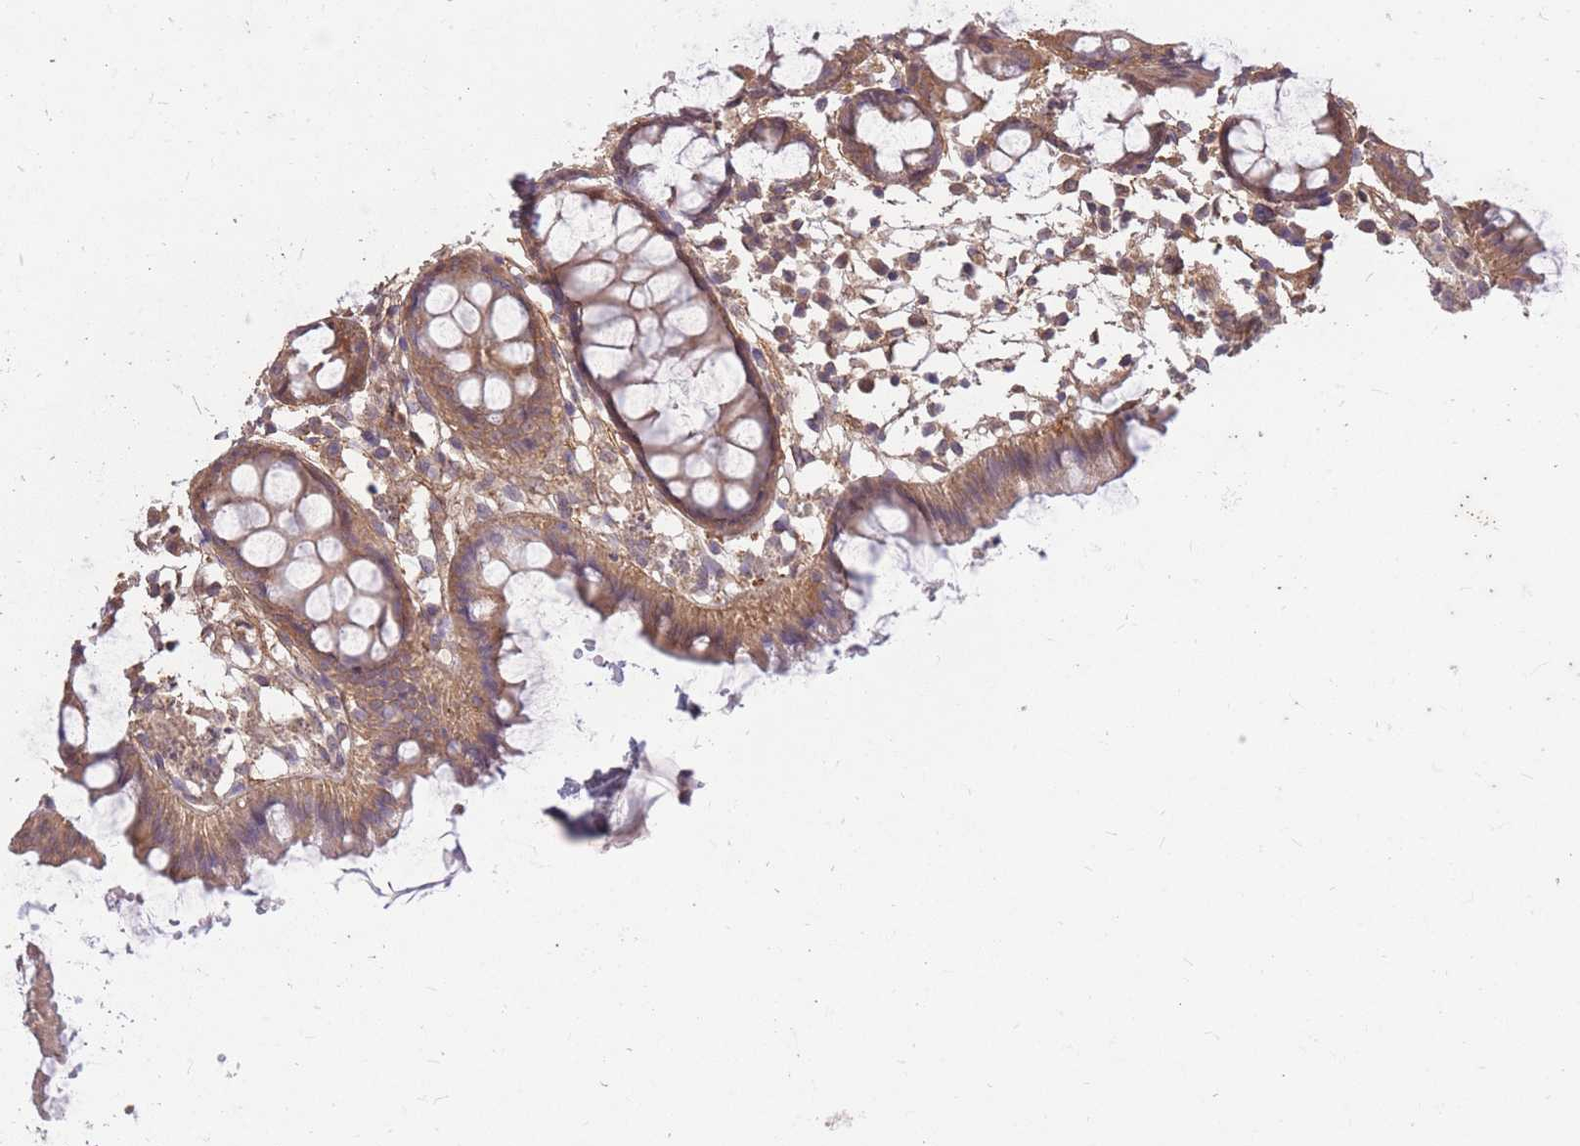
{"staining": {"intensity": "moderate", "quantity": ">75%", "location": "cytoplasmic/membranous"}, "tissue": "colon", "cell_type": "Endothelial cells", "image_type": "normal", "snomed": [{"axis": "morphology", "description": "Normal tissue, NOS"}, {"axis": "topography", "description": "Colon"}], "caption": "Brown immunohistochemical staining in benign human colon displays moderate cytoplasmic/membranous expression in about >75% of endothelial cells.", "gene": "DYNC1LI2", "patient": {"sex": "female", "age": 84}}